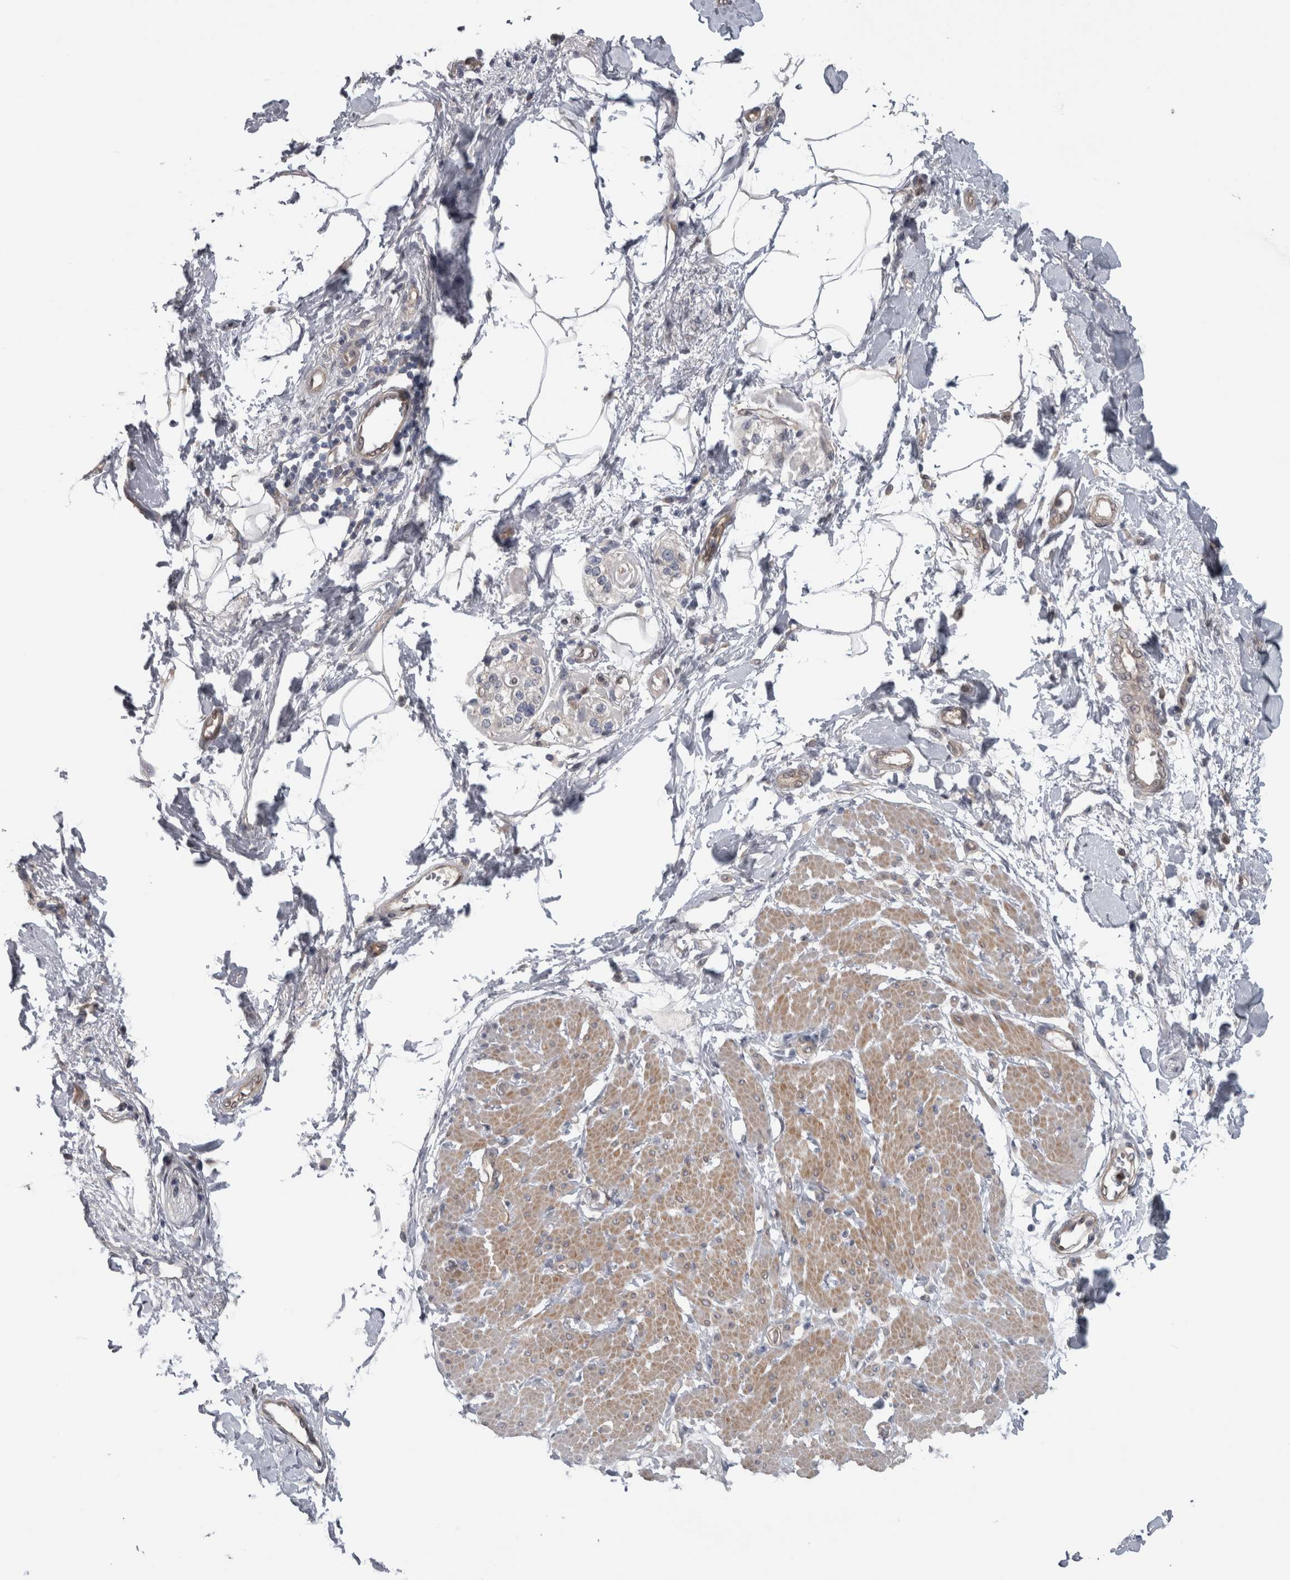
{"staining": {"intensity": "weak", "quantity": "25%-75%", "location": "nuclear"}, "tissue": "pancreatic cancer", "cell_type": "Tumor cells", "image_type": "cancer", "snomed": [{"axis": "morphology", "description": "Normal tissue, NOS"}, {"axis": "morphology", "description": "Adenocarcinoma, NOS"}, {"axis": "topography", "description": "Pancreas"}, {"axis": "topography", "description": "Duodenum"}], "caption": "Protein analysis of pancreatic adenocarcinoma tissue shows weak nuclear positivity in approximately 25%-75% of tumor cells.", "gene": "NAPRT", "patient": {"sex": "female", "age": 60}}